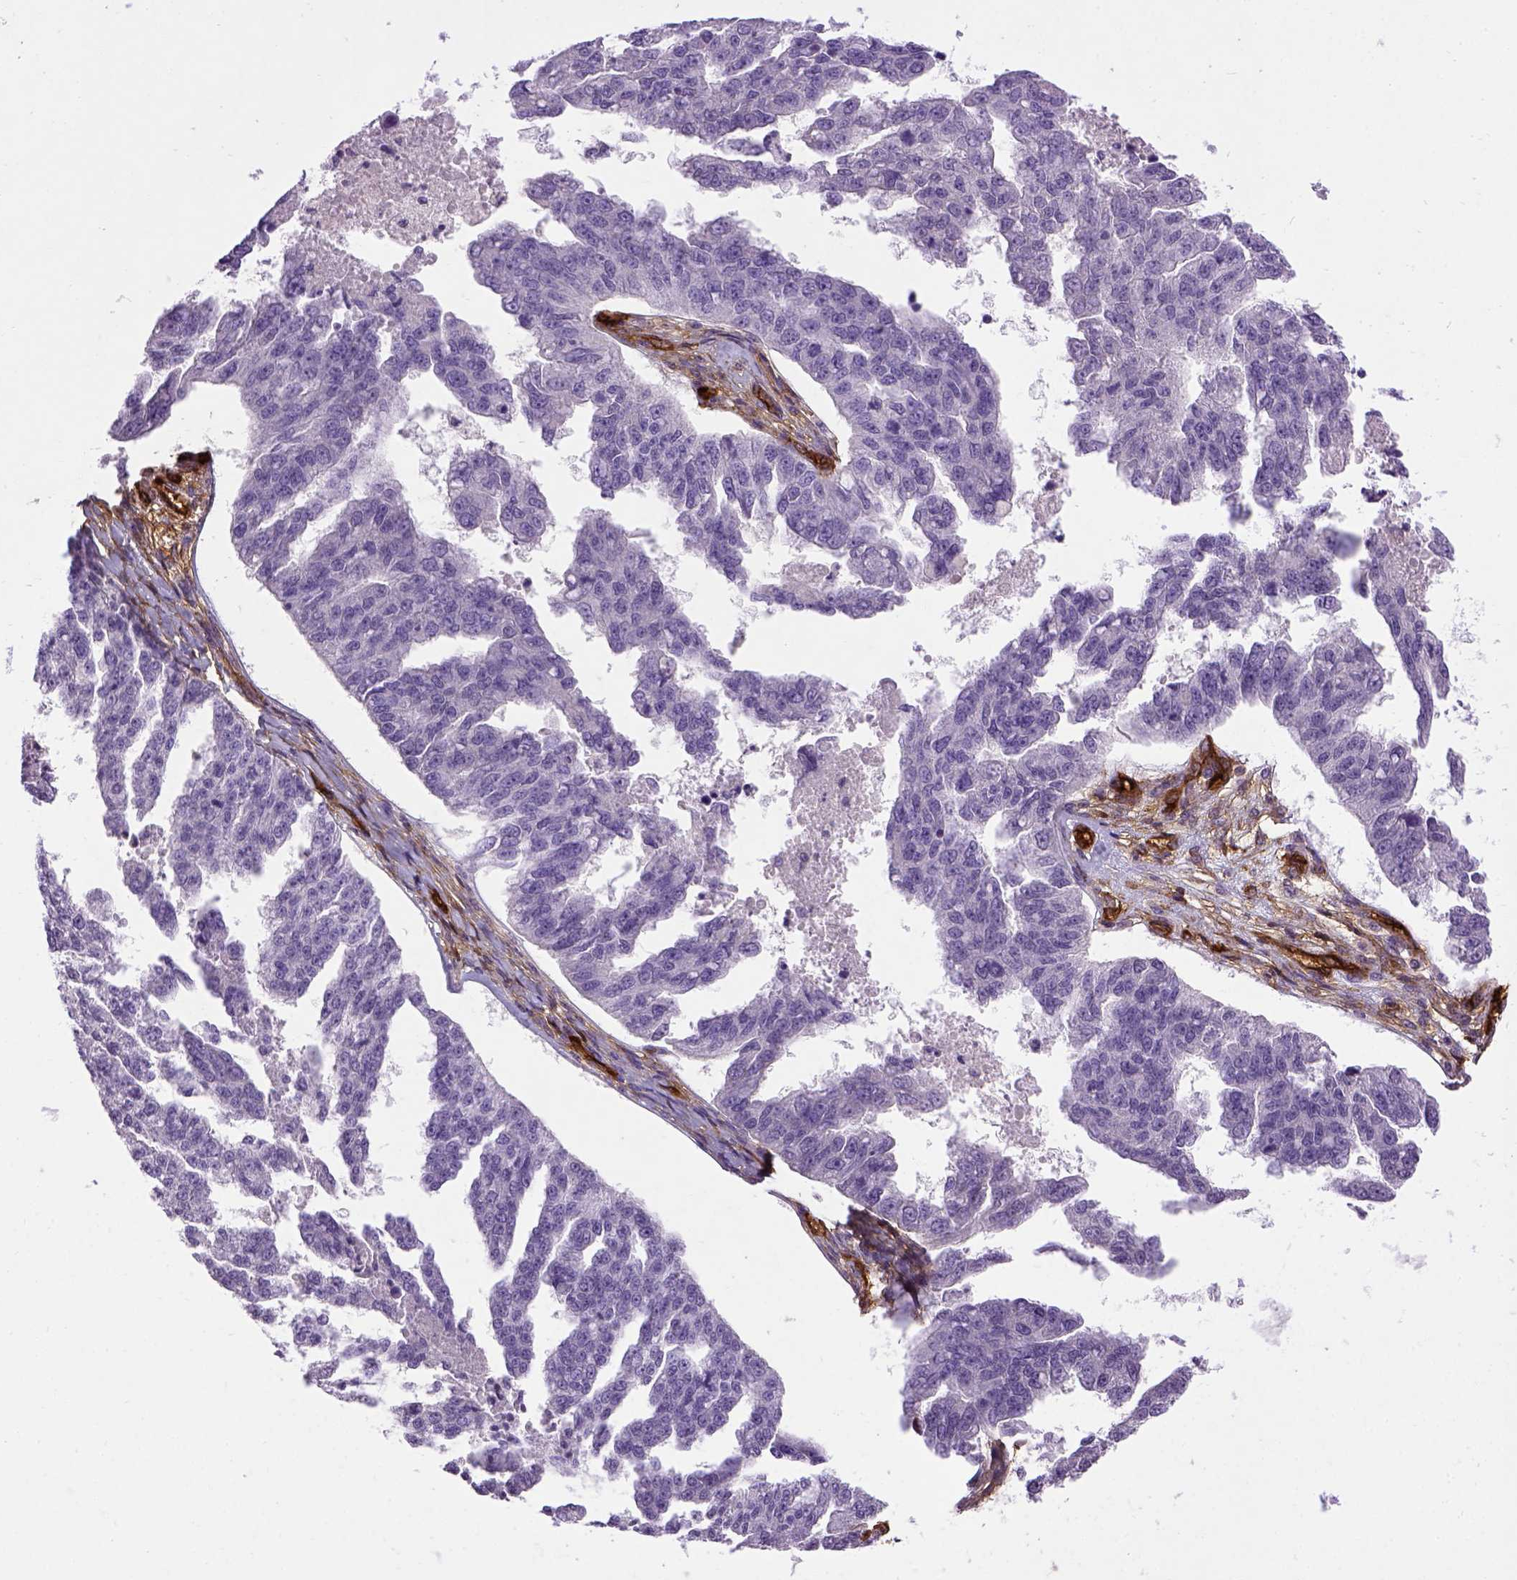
{"staining": {"intensity": "negative", "quantity": "none", "location": "none"}, "tissue": "ovarian cancer", "cell_type": "Tumor cells", "image_type": "cancer", "snomed": [{"axis": "morphology", "description": "Cystadenocarcinoma, serous, NOS"}, {"axis": "topography", "description": "Ovary"}], "caption": "This is an IHC micrograph of ovarian cancer (serous cystadenocarcinoma). There is no staining in tumor cells.", "gene": "ENG", "patient": {"sex": "female", "age": 58}}